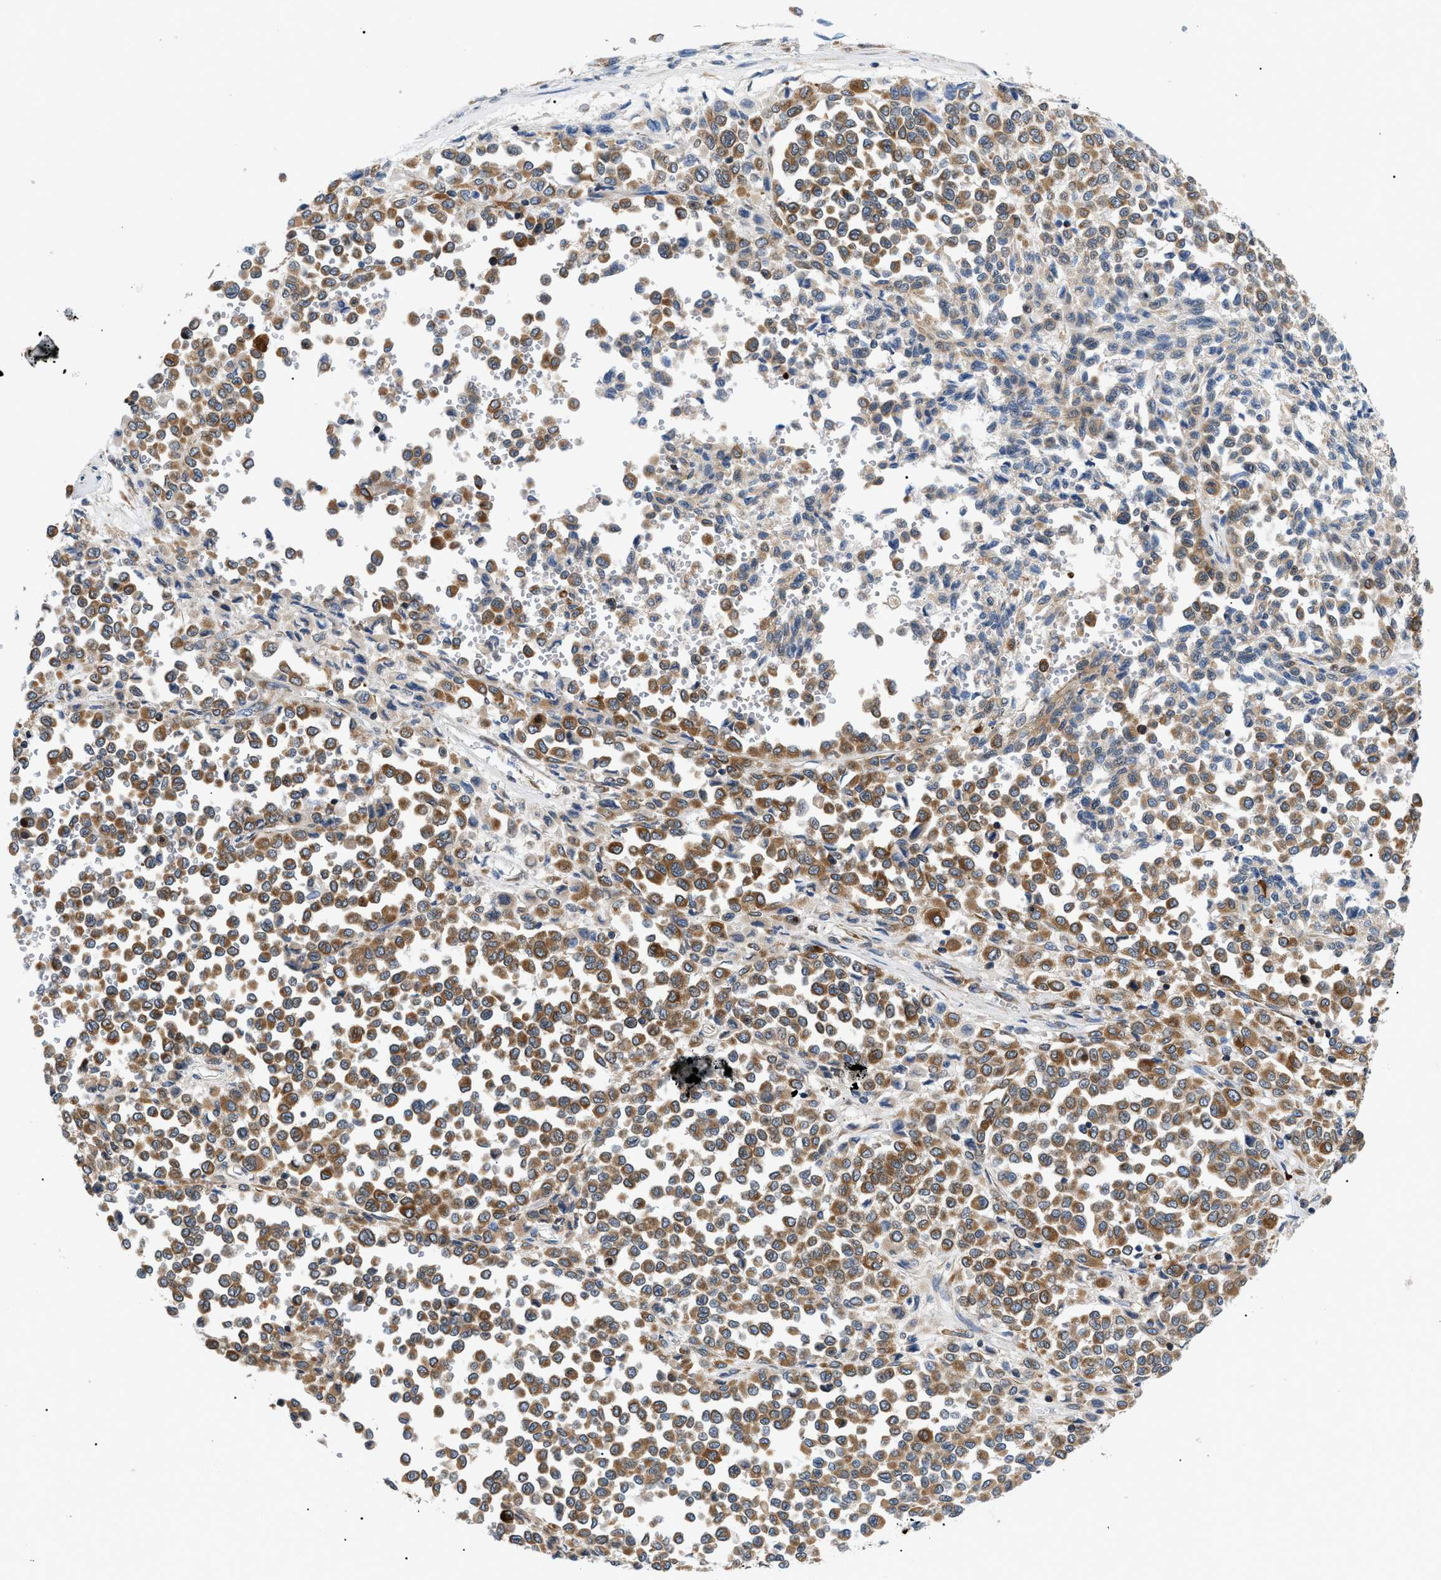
{"staining": {"intensity": "moderate", "quantity": ">75%", "location": "cytoplasmic/membranous"}, "tissue": "melanoma", "cell_type": "Tumor cells", "image_type": "cancer", "snomed": [{"axis": "morphology", "description": "Malignant melanoma, Metastatic site"}, {"axis": "topography", "description": "Pancreas"}], "caption": "IHC of human melanoma demonstrates medium levels of moderate cytoplasmic/membranous expression in about >75% of tumor cells.", "gene": "DERL1", "patient": {"sex": "female", "age": 30}}